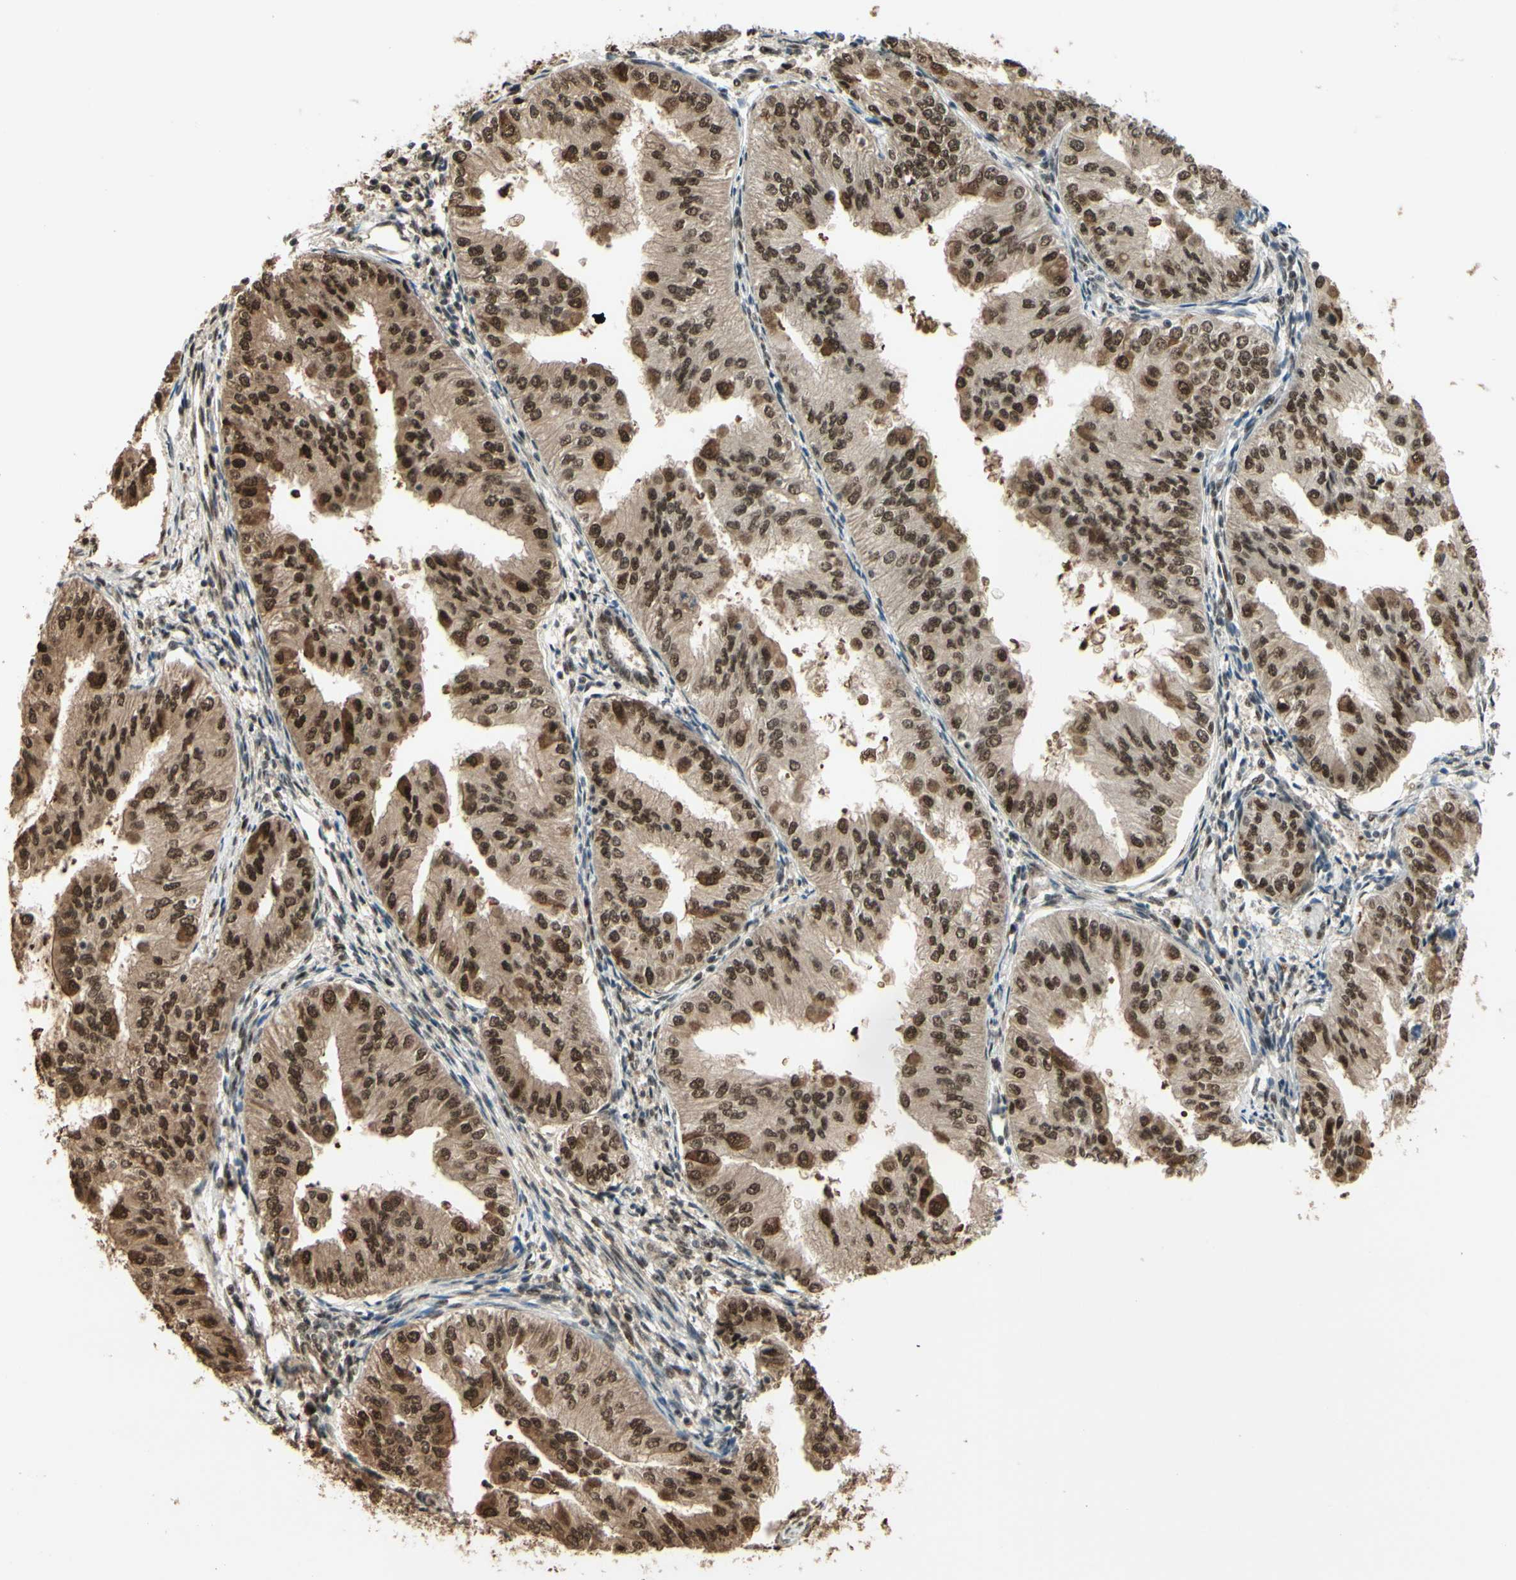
{"staining": {"intensity": "strong", "quantity": ">75%", "location": "cytoplasmic/membranous,nuclear"}, "tissue": "endometrial cancer", "cell_type": "Tumor cells", "image_type": "cancer", "snomed": [{"axis": "morphology", "description": "Adenocarcinoma, NOS"}, {"axis": "topography", "description": "Endometrium"}], "caption": "Approximately >75% of tumor cells in endometrial cancer display strong cytoplasmic/membranous and nuclear protein positivity as visualized by brown immunohistochemical staining.", "gene": "HSF1", "patient": {"sex": "female", "age": 53}}